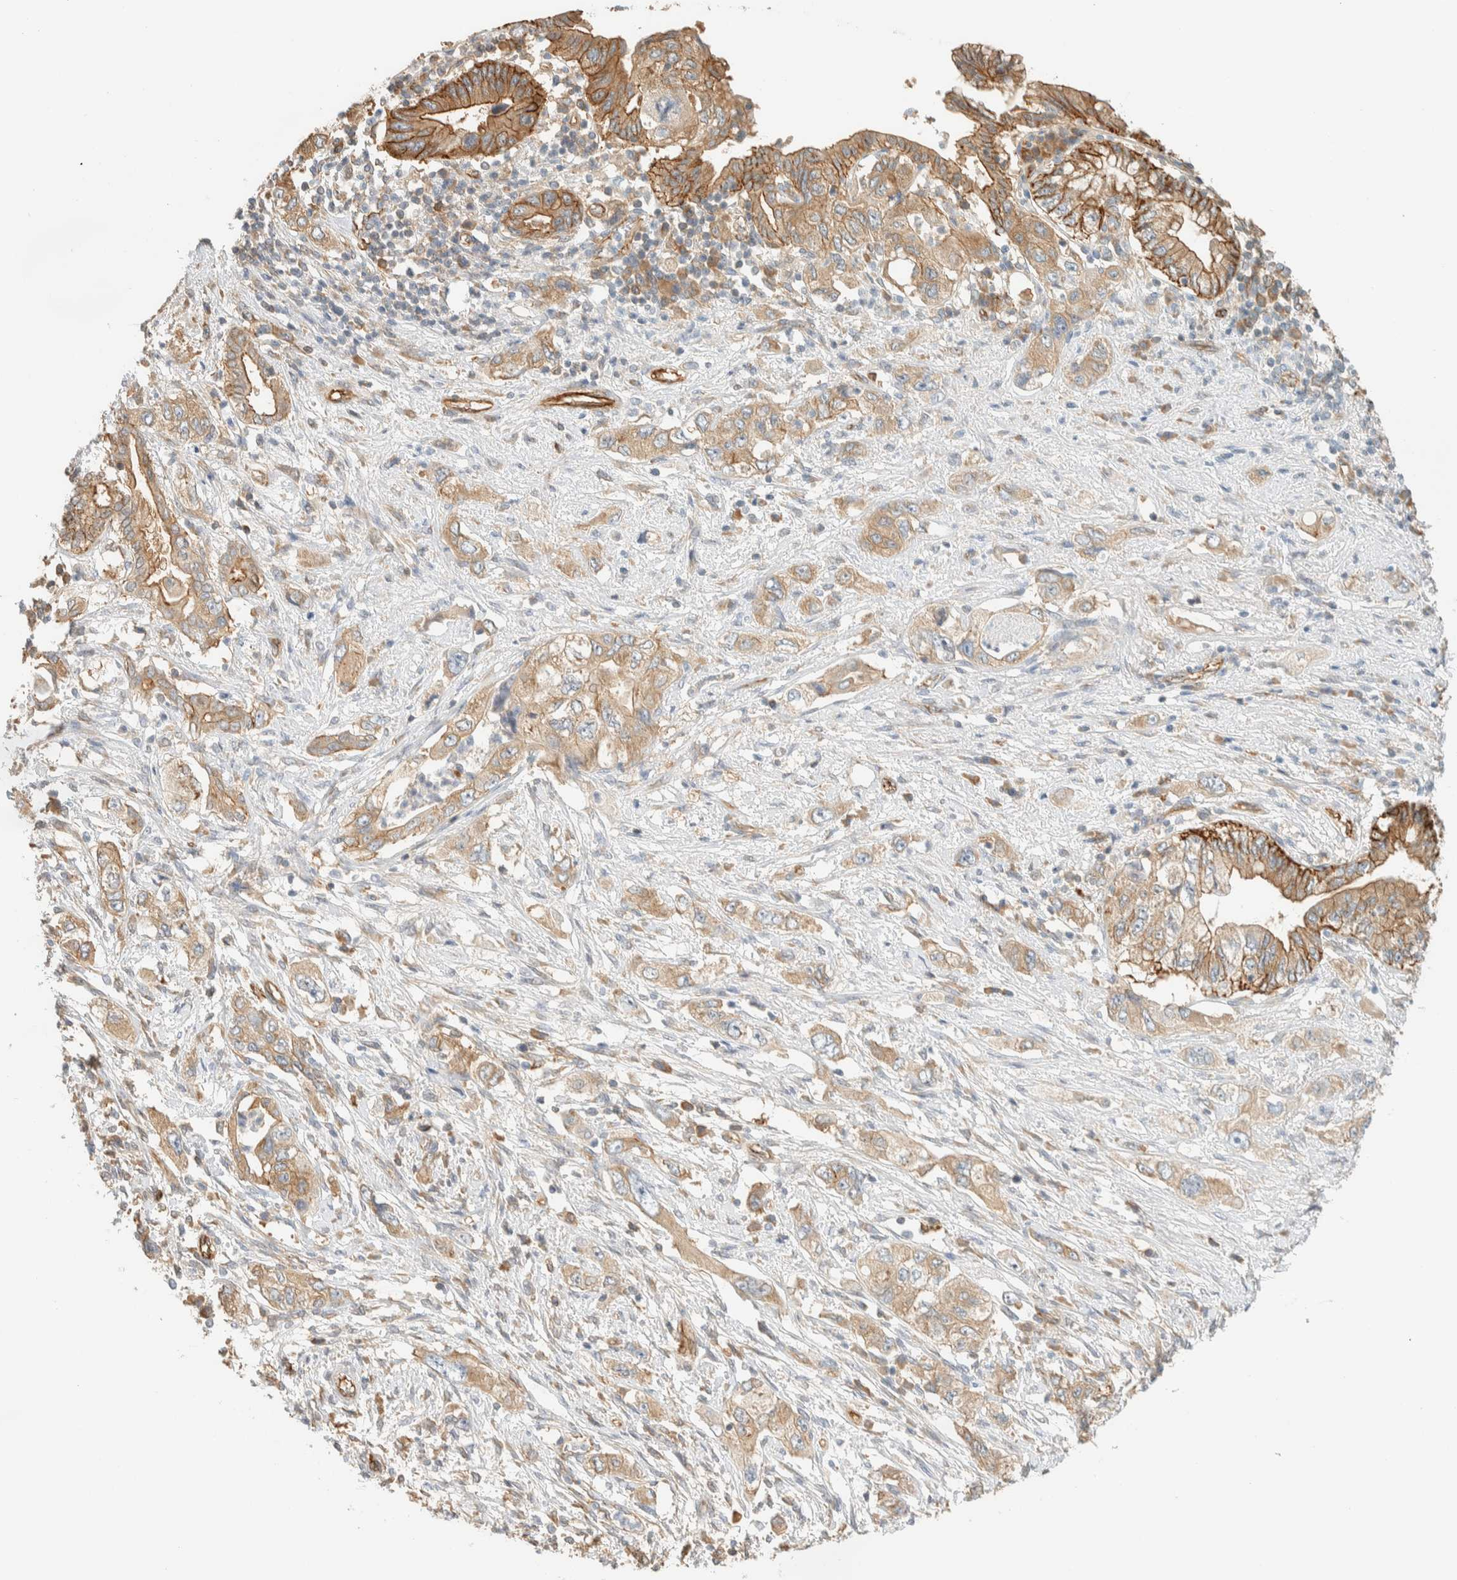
{"staining": {"intensity": "moderate", "quantity": ">75%", "location": "cytoplasmic/membranous"}, "tissue": "pancreatic cancer", "cell_type": "Tumor cells", "image_type": "cancer", "snomed": [{"axis": "morphology", "description": "Adenocarcinoma, NOS"}, {"axis": "topography", "description": "Pancreas"}], "caption": "About >75% of tumor cells in human adenocarcinoma (pancreatic) exhibit moderate cytoplasmic/membranous protein positivity as visualized by brown immunohistochemical staining.", "gene": "LIMA1", "patient": {"sex": "female", "age": 73}}